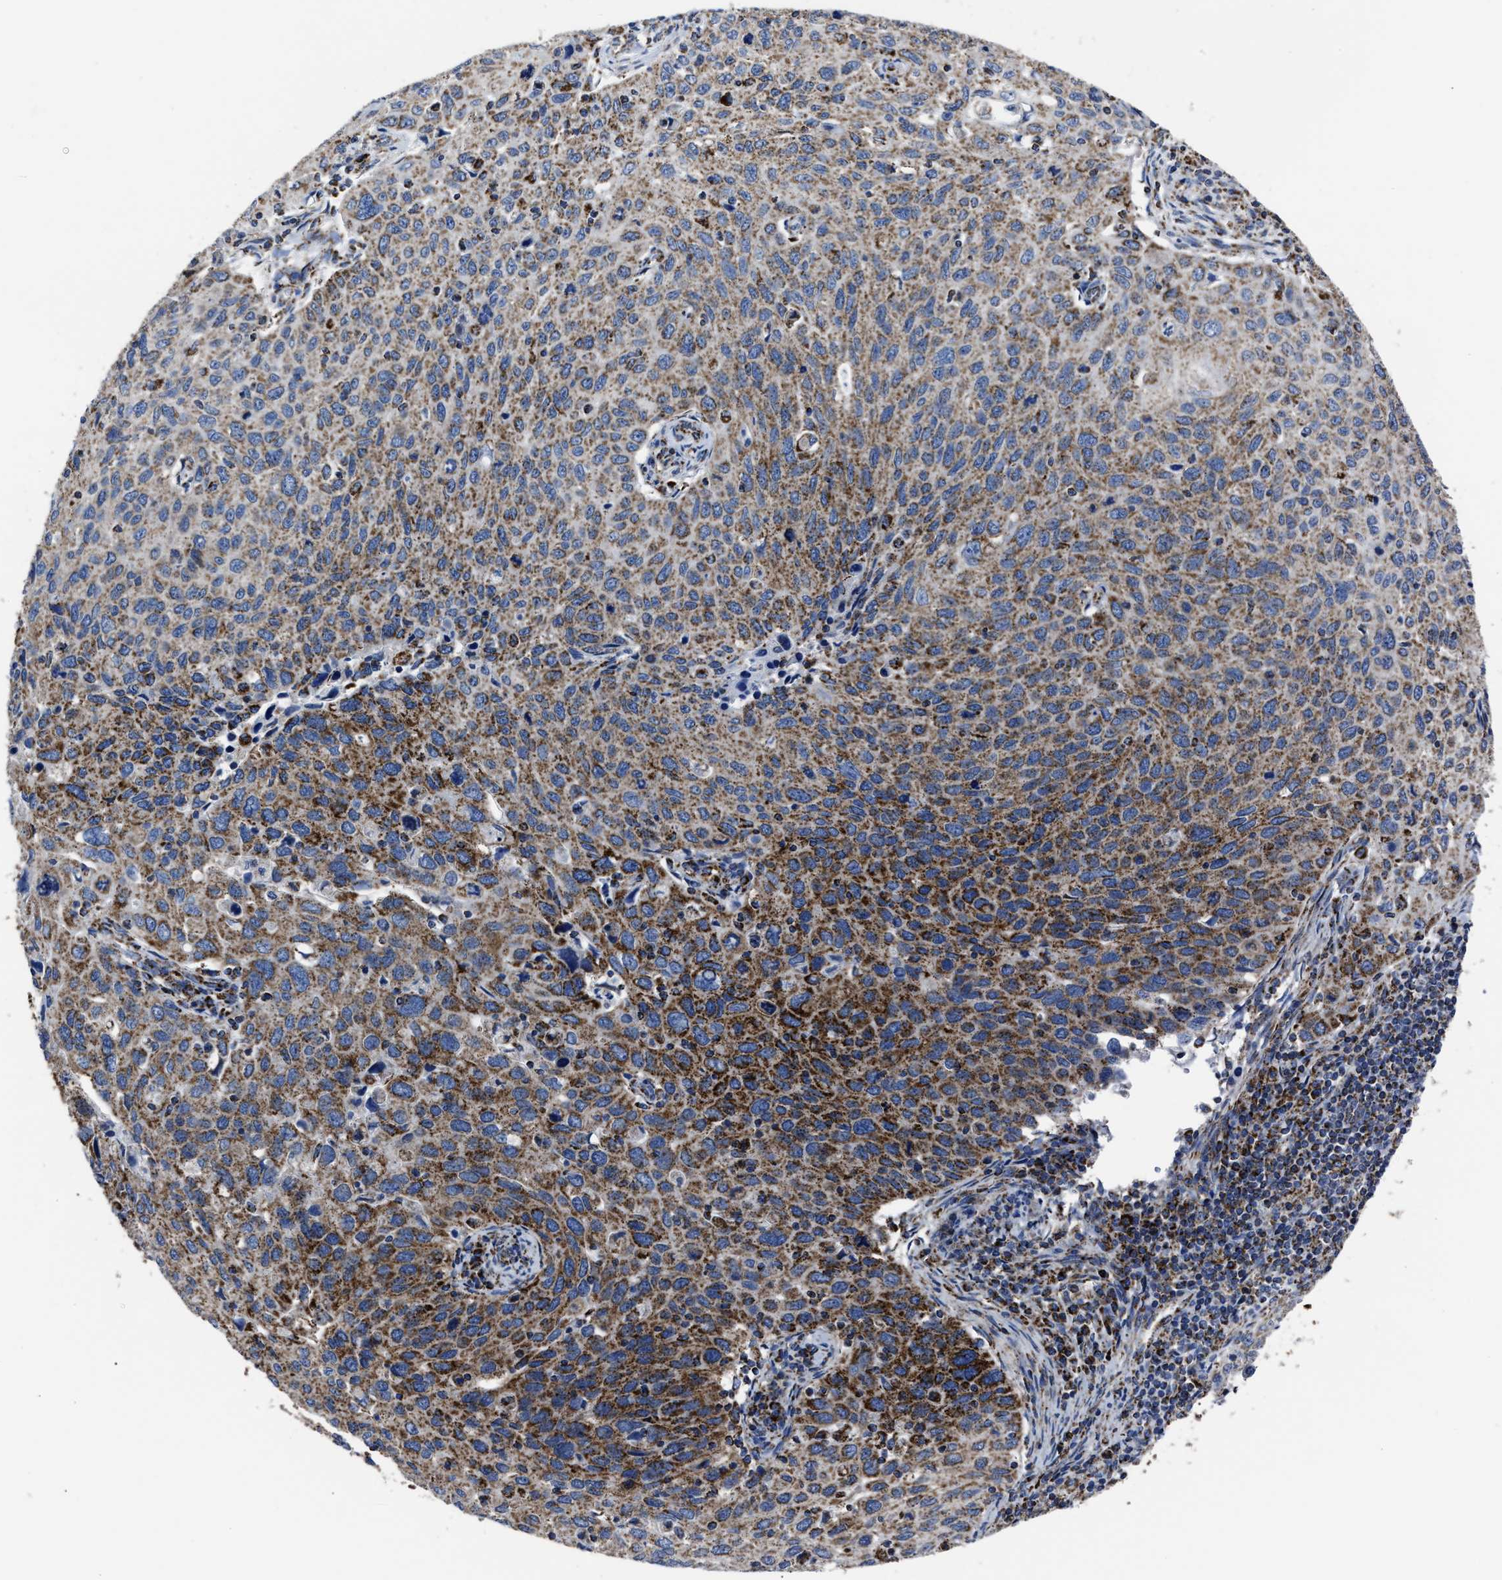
{"staining": {"intensity": "moderate", "quantity": ">75%", "location": "cytoplasmic/membranous"}, "tissue": "cervical cancer", "cell_type": "Tumor cells", "image_type": "cancer", "snomed": [{"axis": "morphology", "description": "Squamous cell carcinoma, NOS"}, {"axis": "topography", "description": "Cervix"}], "caption": "Tumor cells reveal moderate cytoplasmic/membranous expression in about >75% of cells in squamous cell carcinoma (cervical).", "gene": "NDUFV3", "patient": {"sex": "female", "age": 53}}